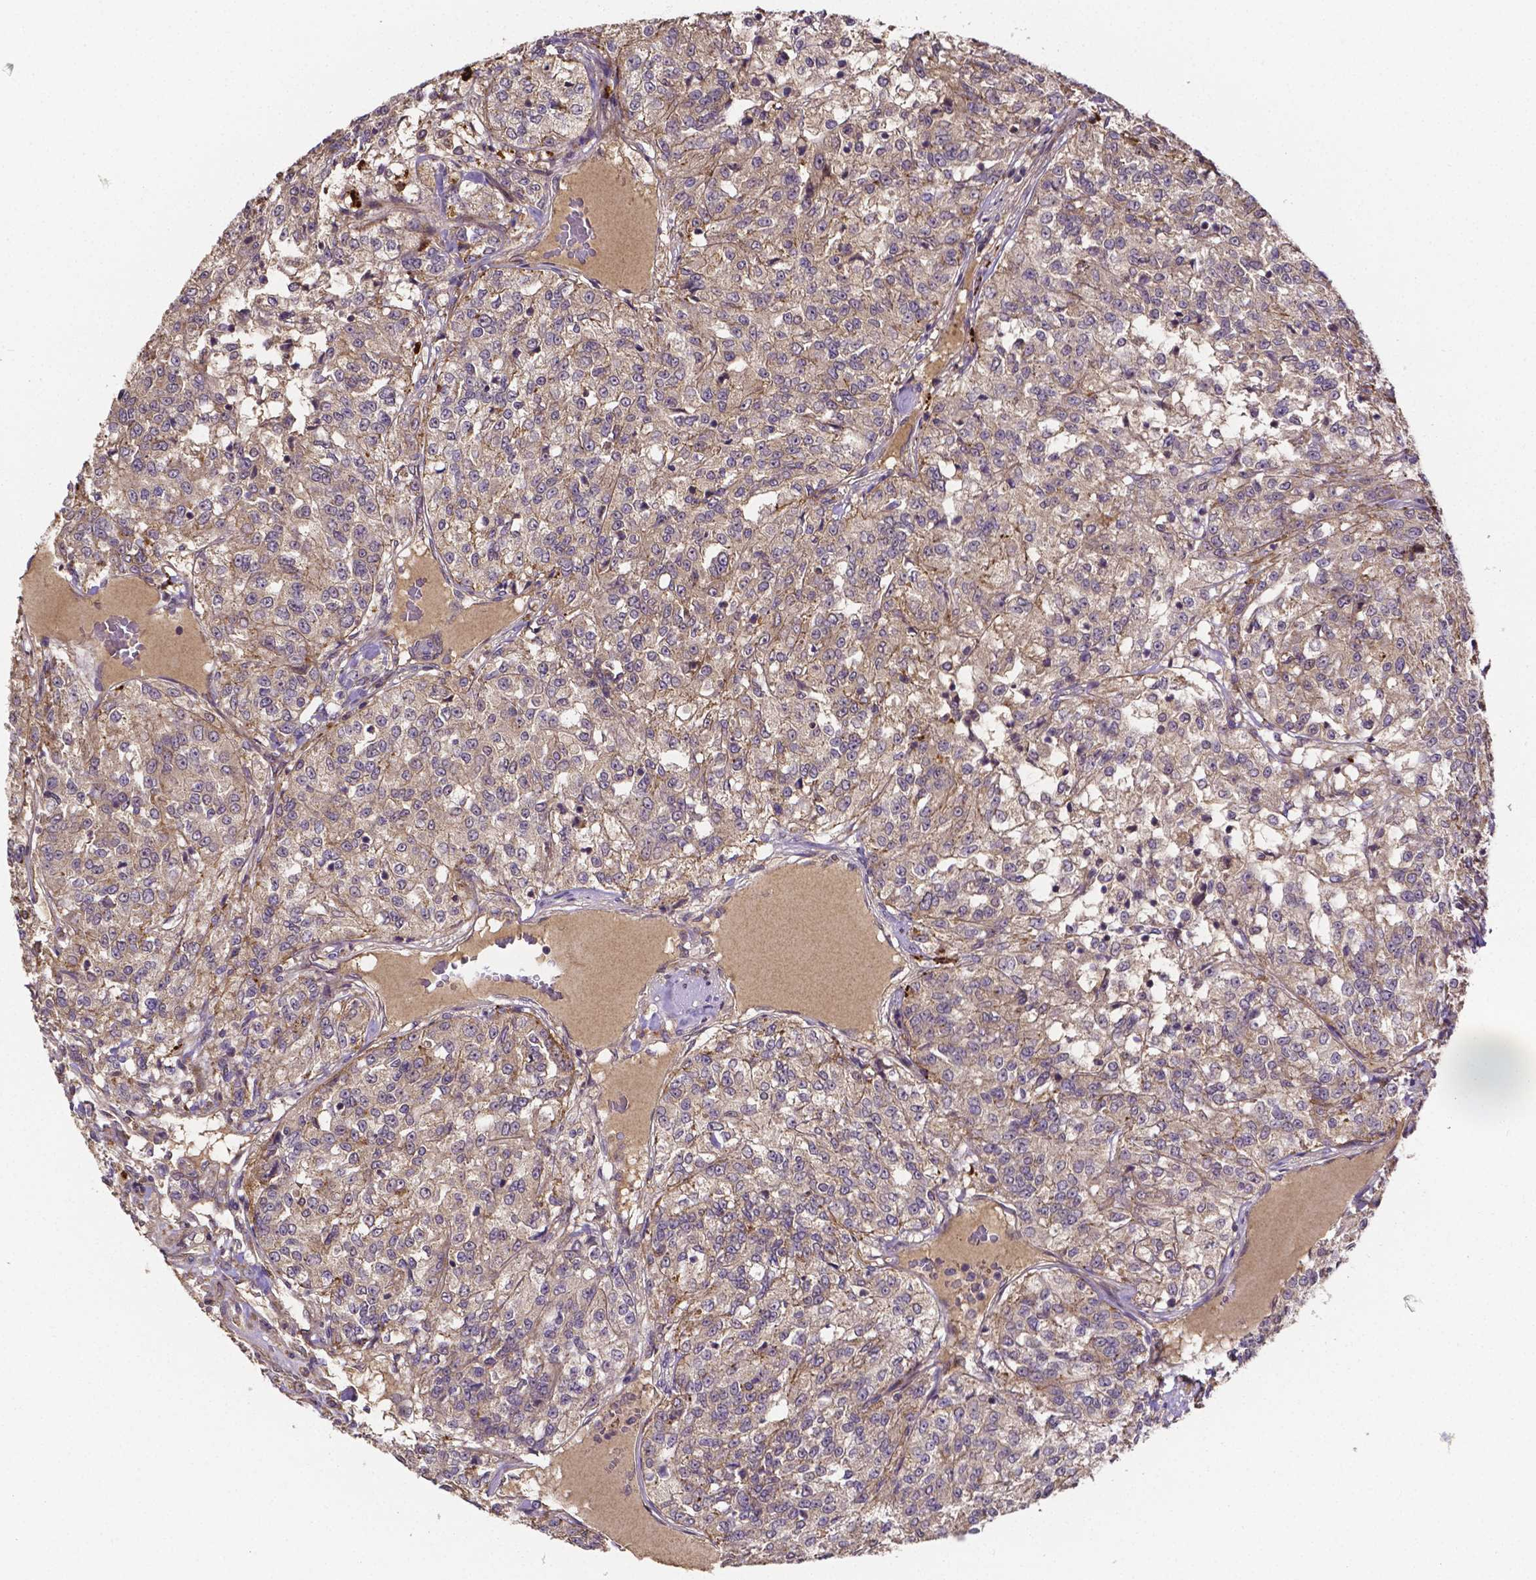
{"staining": {"intensity": "weak", "quantity": "<25%", "location": "cytoplasmic/membranous"}, "tissue": "renal cancer", "cell_type": "Tumor cells", "image_type": "cancer", "snomed": [{"axis": "morphology", "description": "Adenocarcinoma, NOS"}, {"axis": "topography", "description": "Kidney"}], "caption": "The micrograph exhibits no significant expression in tumor cells of renal cancer.", "gene": "RNF123", "patient": {"sex": "female", "age": 63}}